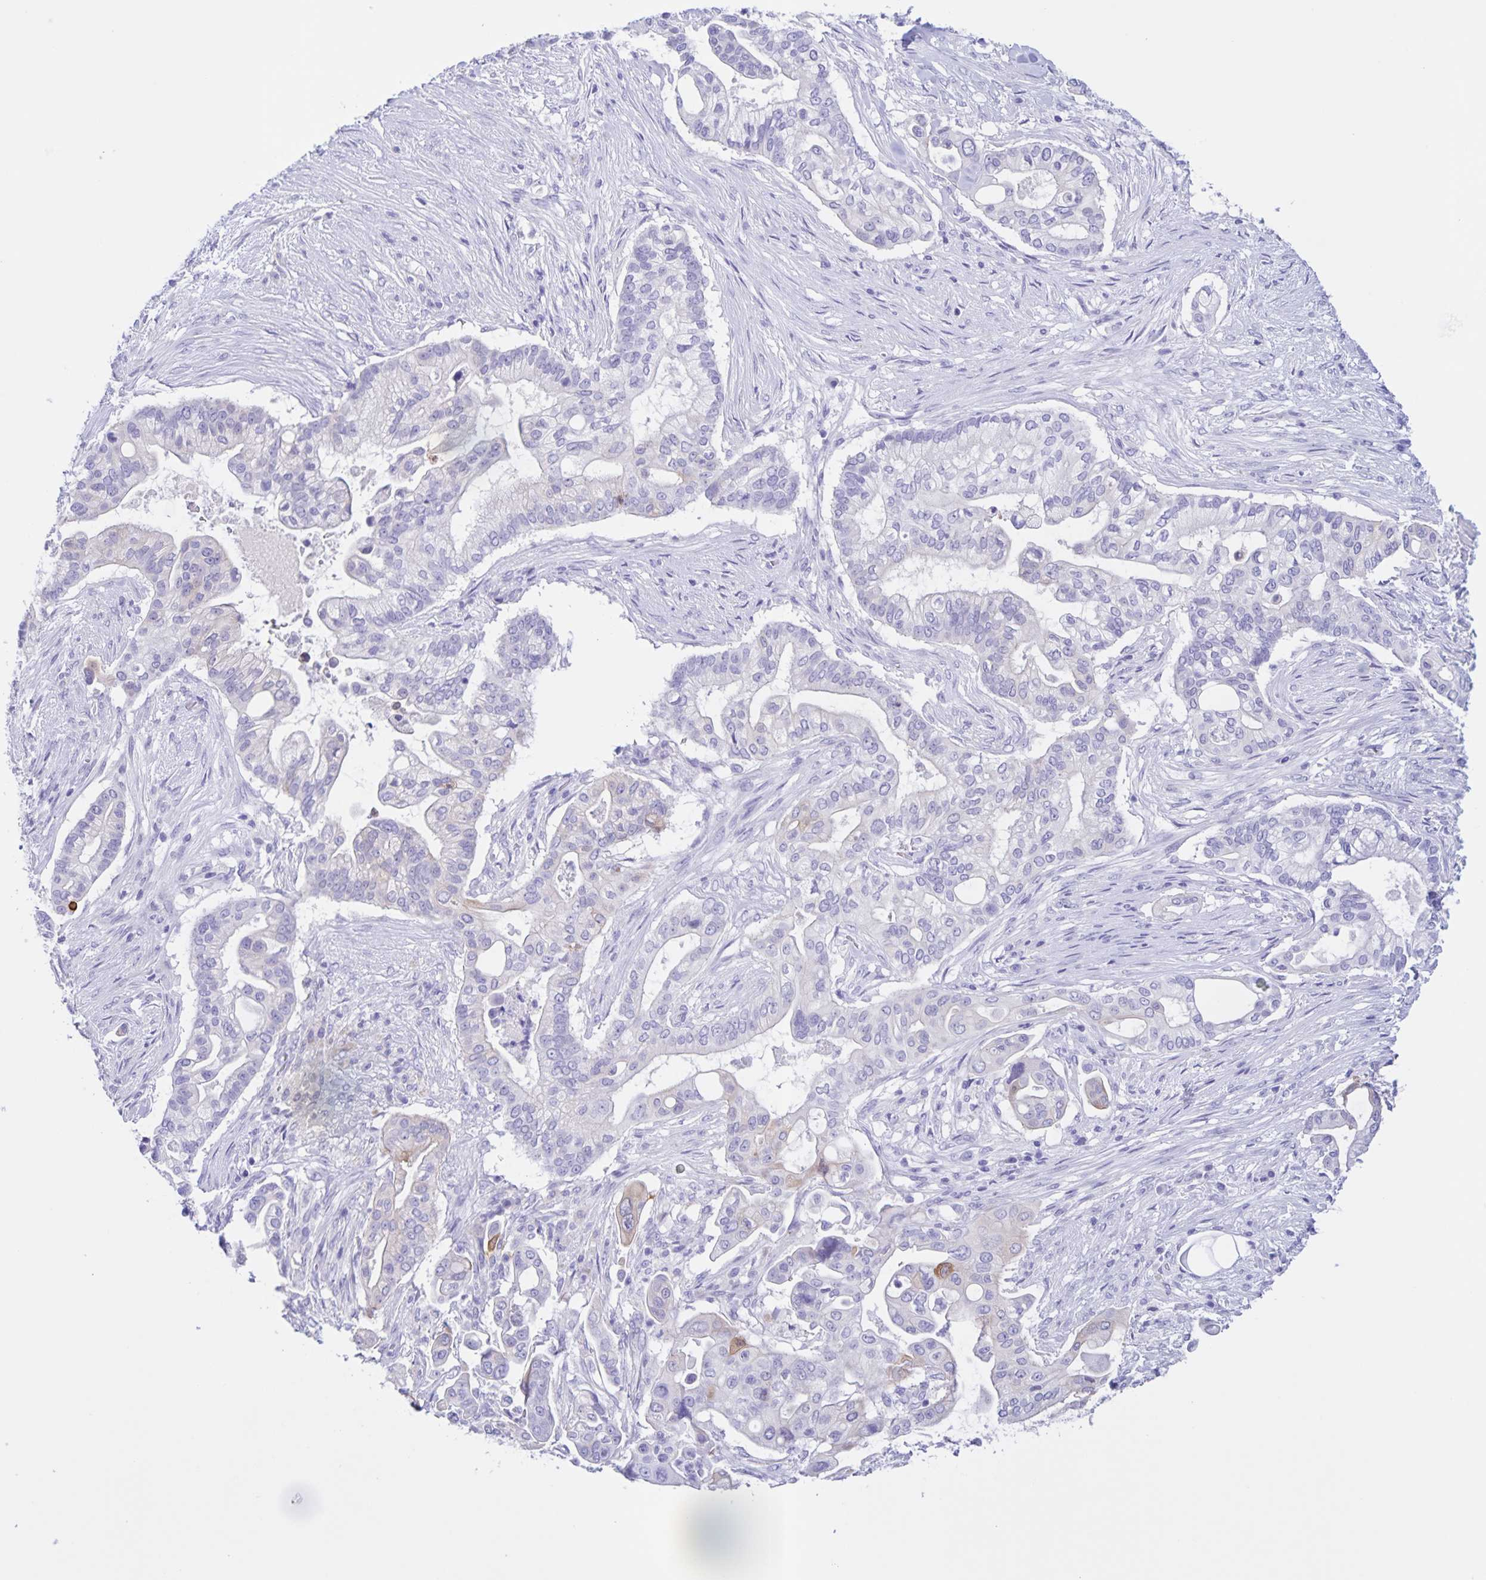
{"staining": {"intensity": "negative", "quantity": "none", "location": "none"}, "tissue": "pancreatic cancer", "cell_type": "Tumor cells", "image_type": "cancer", "snomed": [{"axis": "morphology", "description": "Adenocarcinoma, NOS"}, {"axis": "topography", "description": "Pancreas"}], "caption": "An image of human adenocarcinoma (pancreatic) is negative for staining in tumor cells.", "gene": "TGIF2LX", "patient": {"sex": "female", "age": 69}}